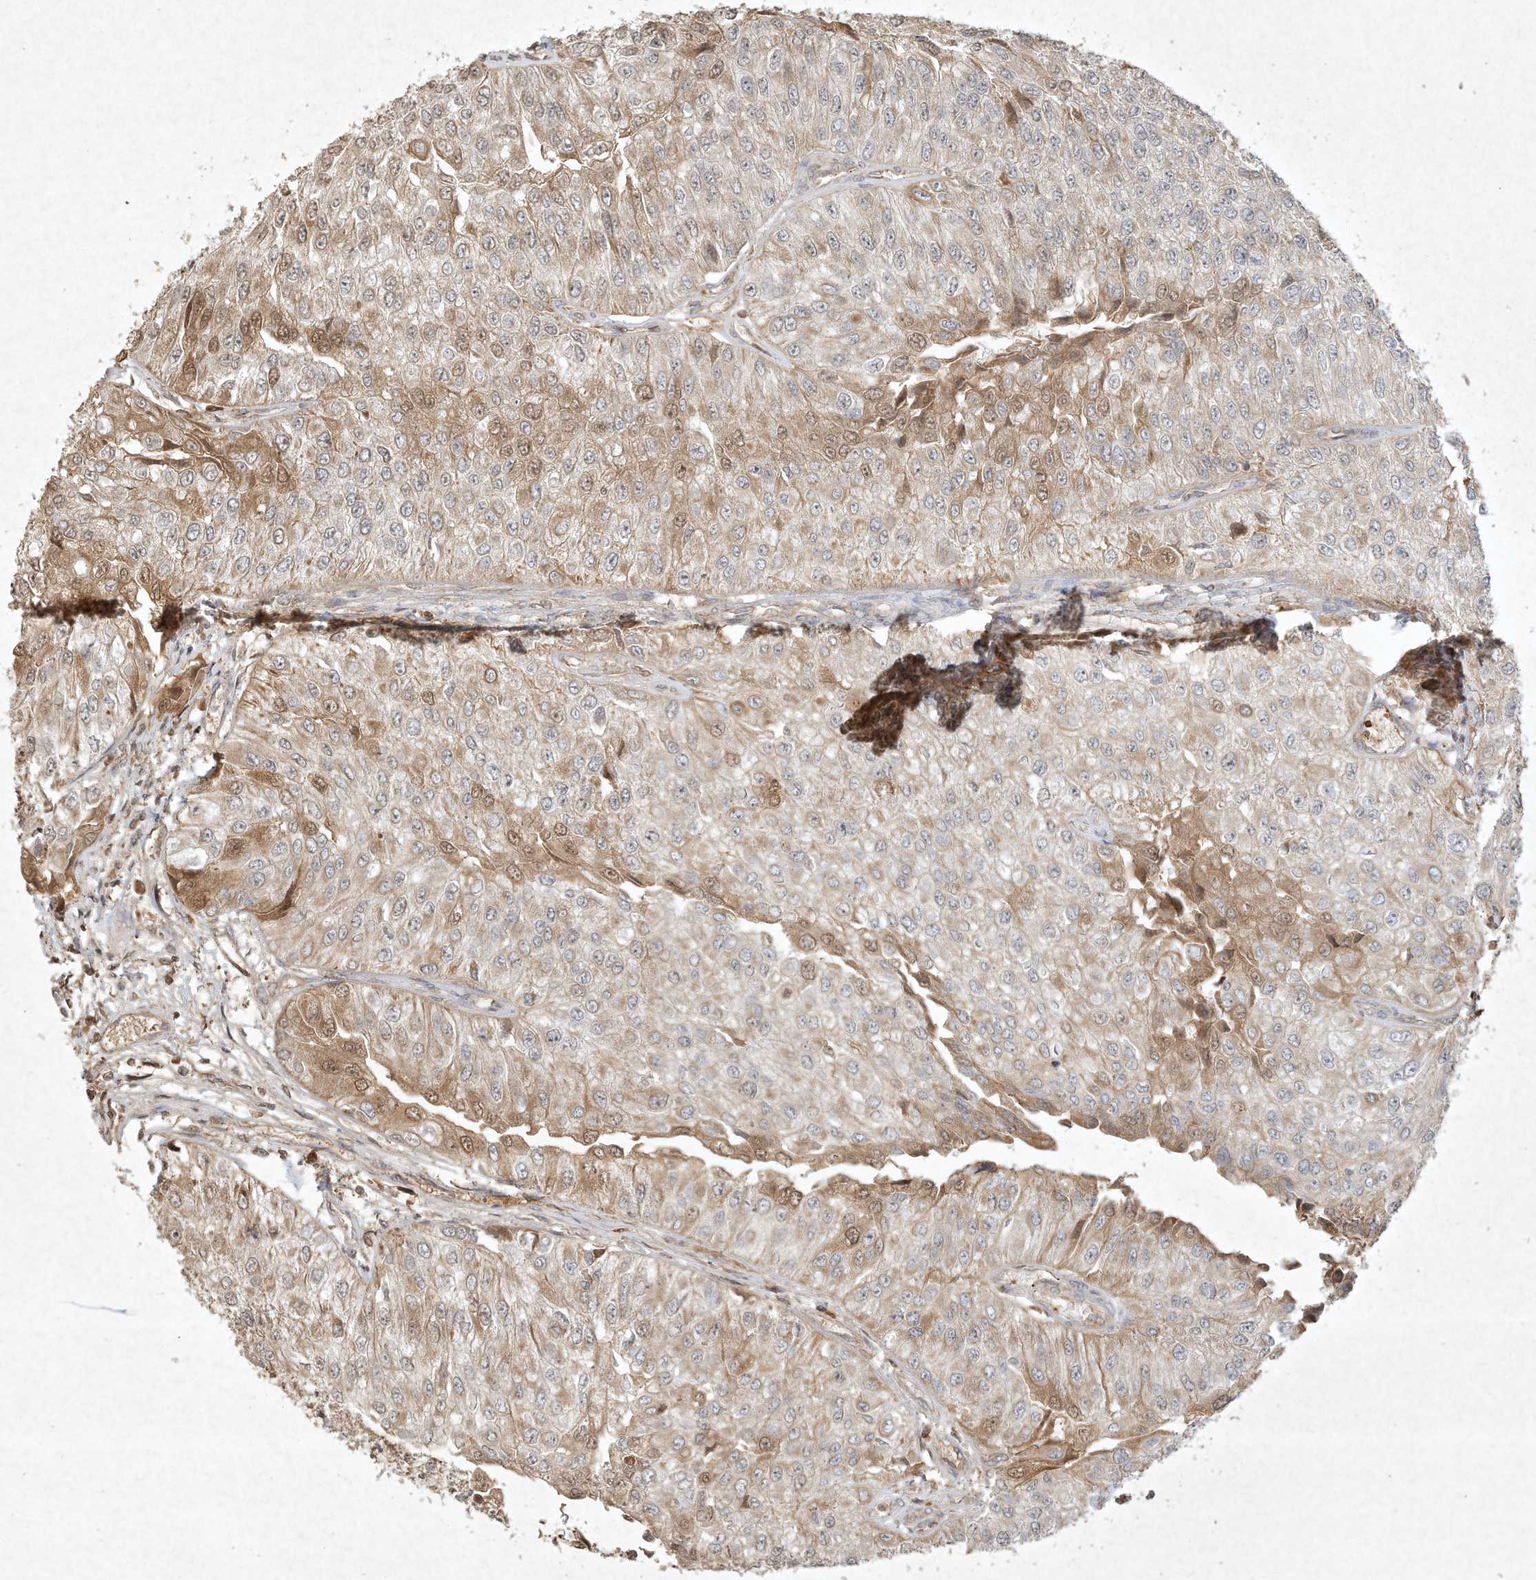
{"staining": {"intensity": "moderate", "quantity": "<25%", "location": "cytoplasmic/membranous,nuclear"}, "tissue": "urothelial cancer", "cell_type": "Tumor cells", "image_type": "cancer", "snomed": [{"axis": "morphology", "description": "Urothelial carcinoma, High grade"}, {"axis": "topography", "description": "Kidney"}, {"axis": "topography", "description": "Urinary bladder"}], "caption": "IHC micrograph of human urothelial cancer stained for a protein (brown), which exhibits low levels of moderate cytoplasmic/membranous and nuclear expression in about <25% of tumor cells.", "gene": "BTRC", "patient": {"sex": "male", "age": 77}}